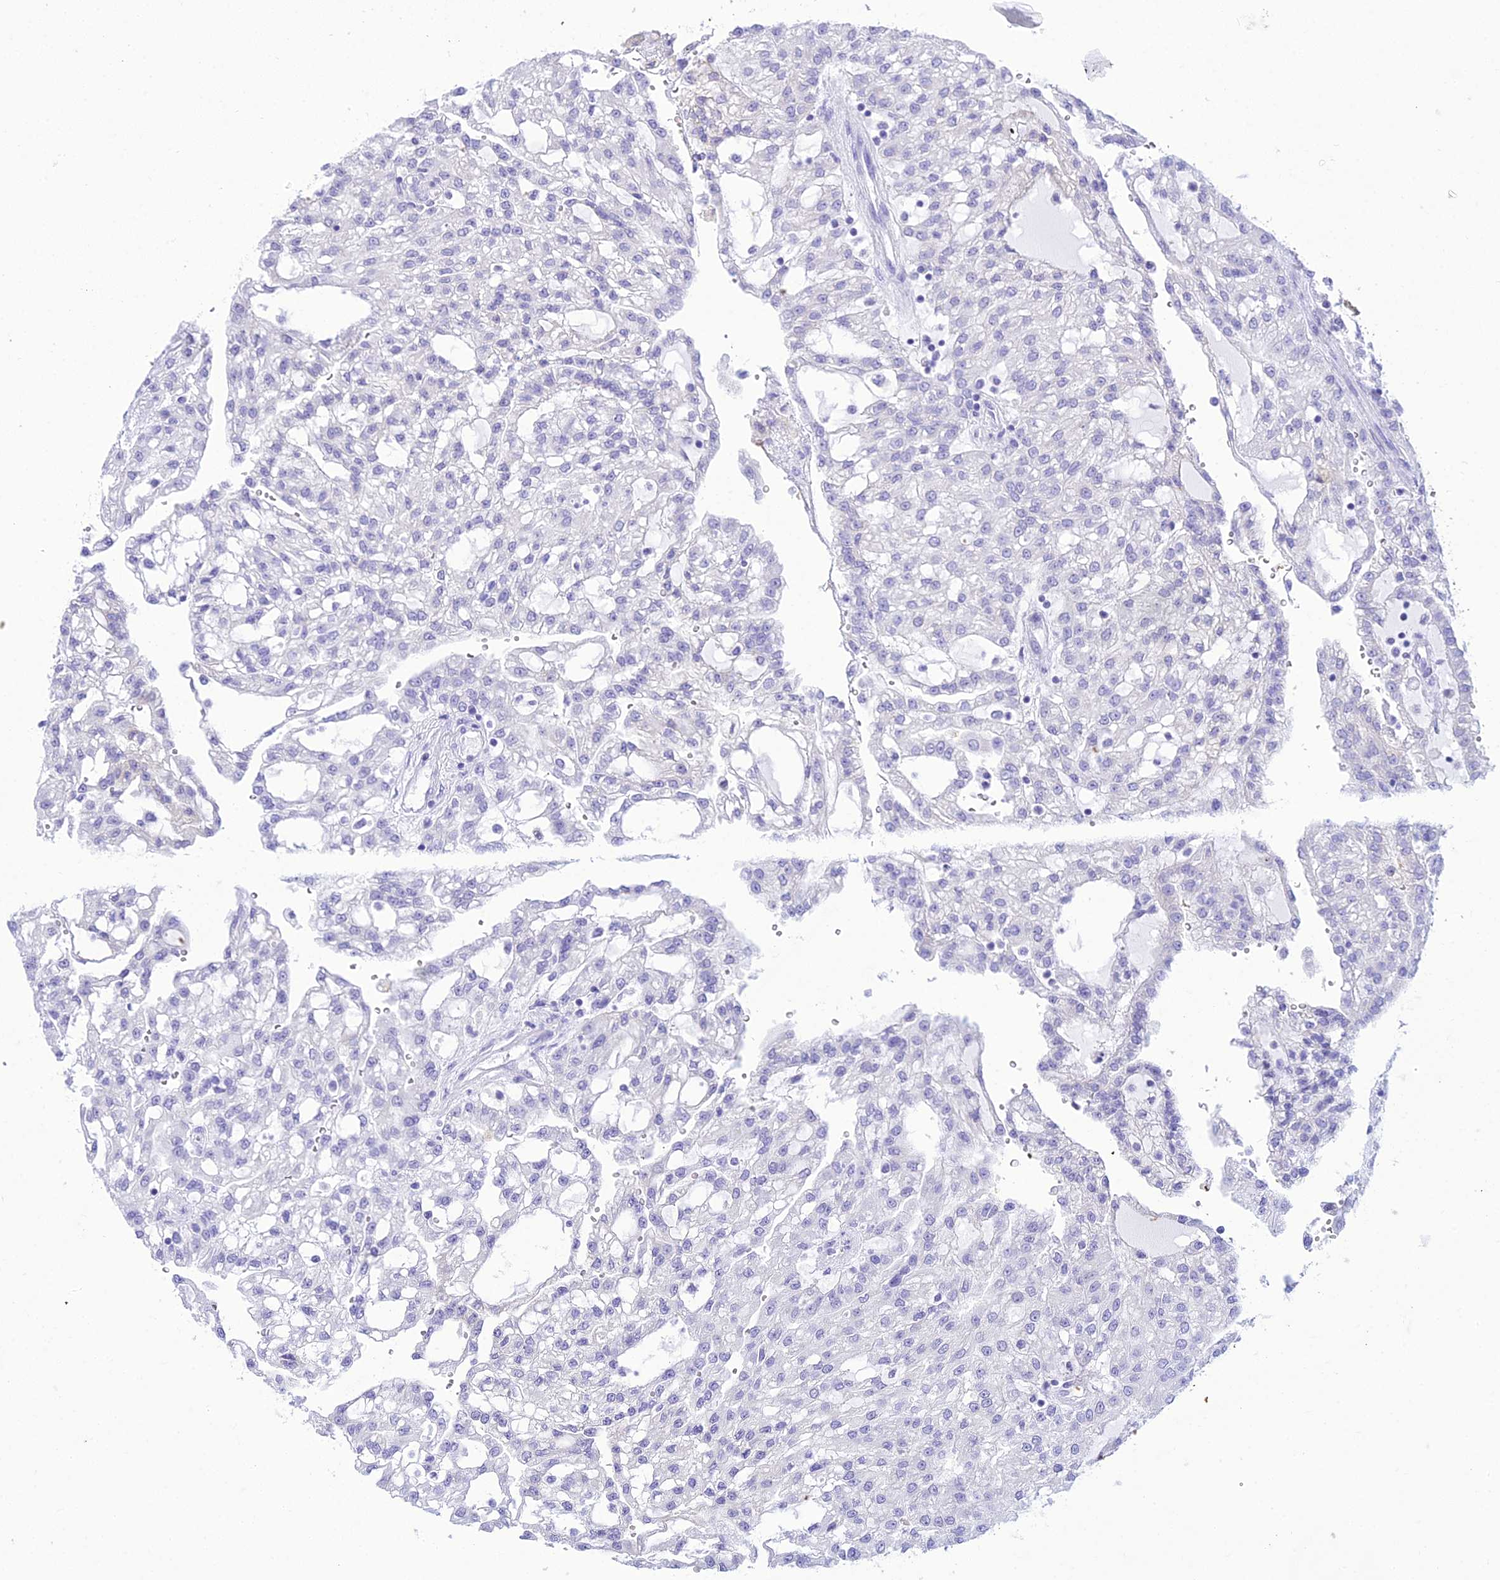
{"staining": {"intensity": "negative", "quantity": "none", "location": "none"}, "tissue": "renal cancer", "cell_type": "Tumor cells", "image_type": "cancer", "snomed": [{"axis": "morphology", "description": "Adenocarcinoma, NOS"}, {"axis": "topography", "description": "Kidney"}], "caption": "High power microscopy histopathology image of an immunohistochemistry (IHC) histopathology image of renal cancer, revealing no significant staining in tumor cells.", "gene": "ZNF442", "patient": {"sex": "male", "age": 63}}